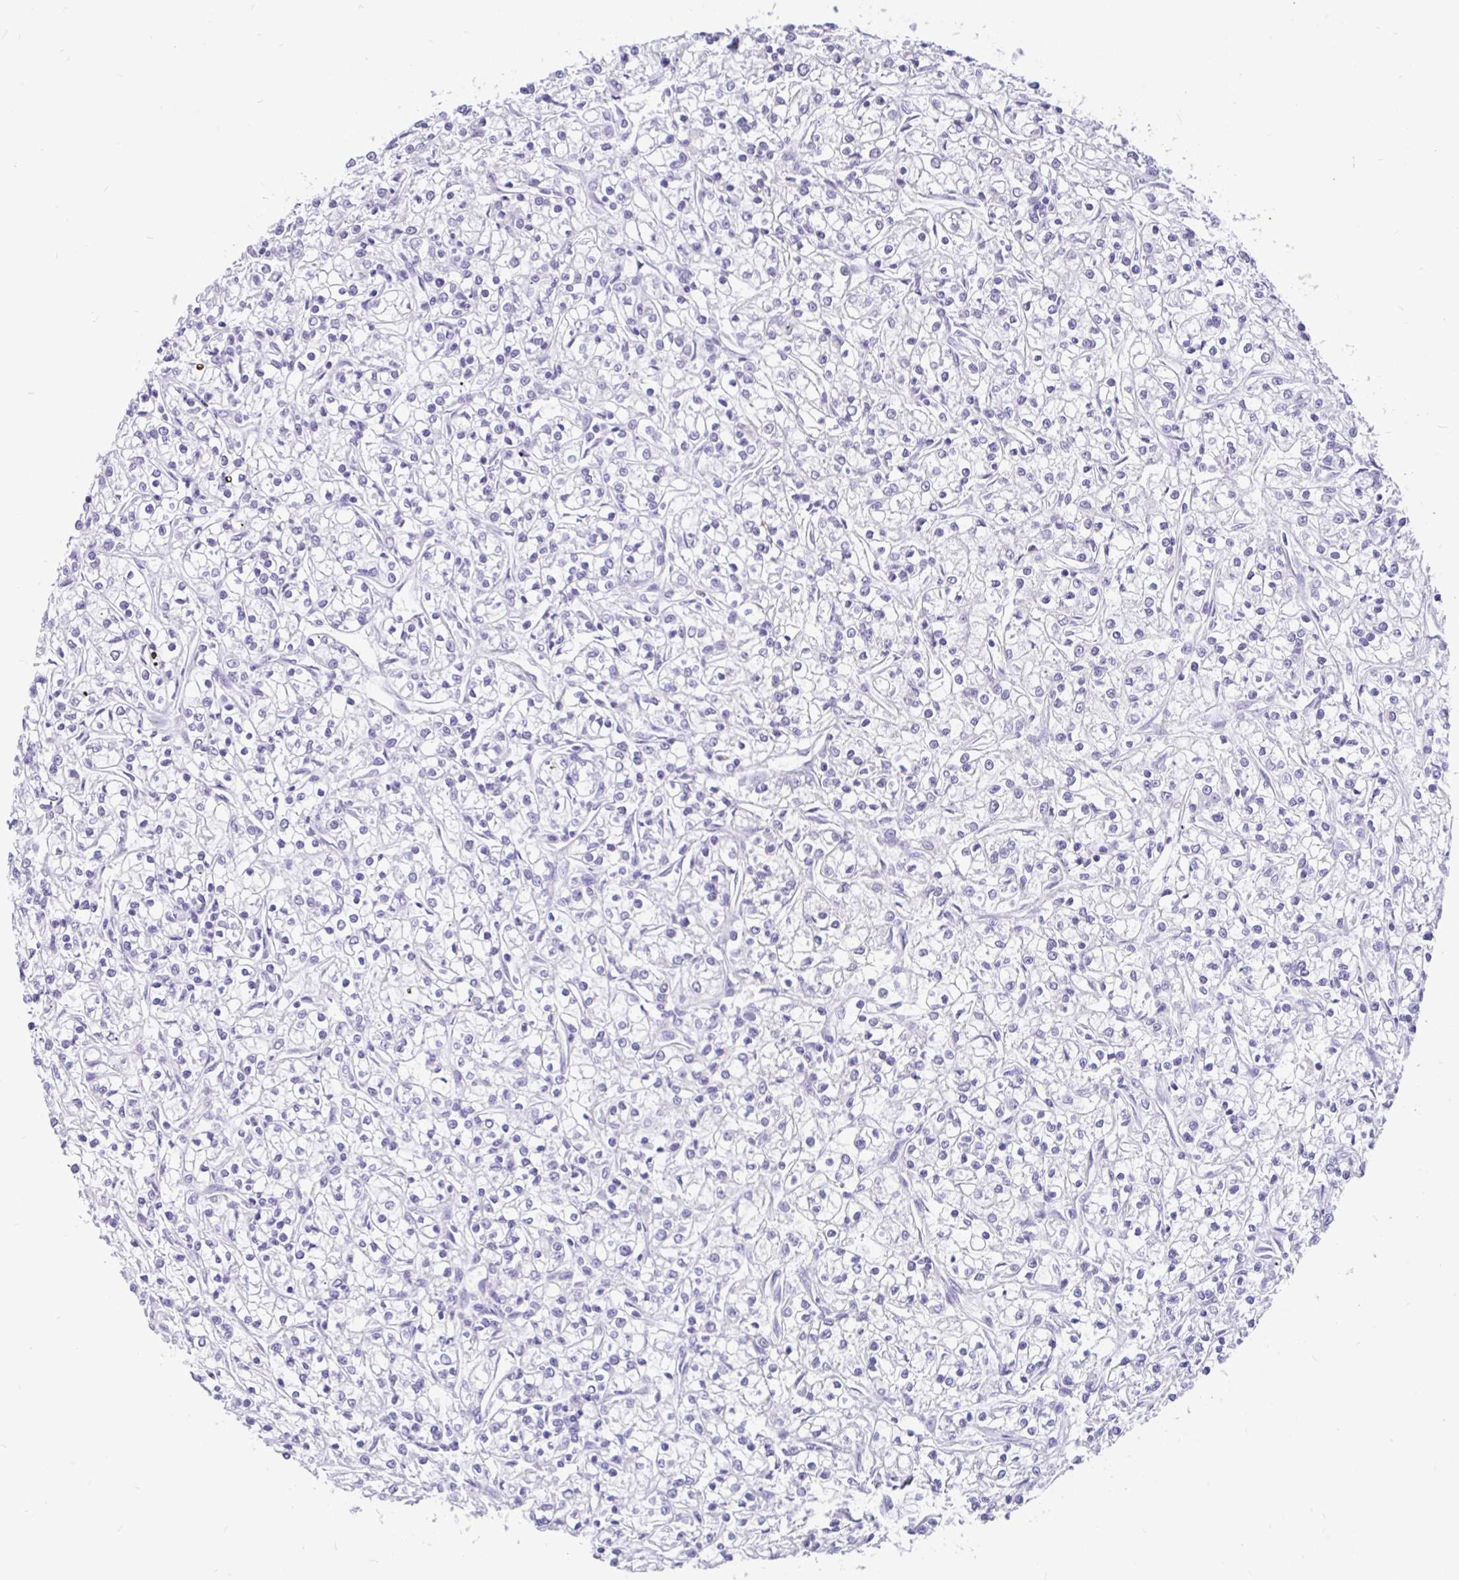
{"staining": {"intensity": "negative", "quantity": "none", "location": "none"}, "tissue": "renal cancer", "cell_type": "Tumor cells", "image_type": "cancer", "snomed": [{"axis": "morphology", "description": "Adenocarcinoma, NOS"}, {"axis": "topography", "description": "Kidney"}], "caption": "Adenocarcinoma (renal) was stained to show a protein in brown. There is no significant staining in tumor cells. (Stains: DAB (3,3'-diaminobenzidine) immunohistochemistry with hematoxylin counter stain, Microscopy: brightfield microscopy at high magnification).", "gene": "EML5", "patient": {"sex": "female", "age": 59}}